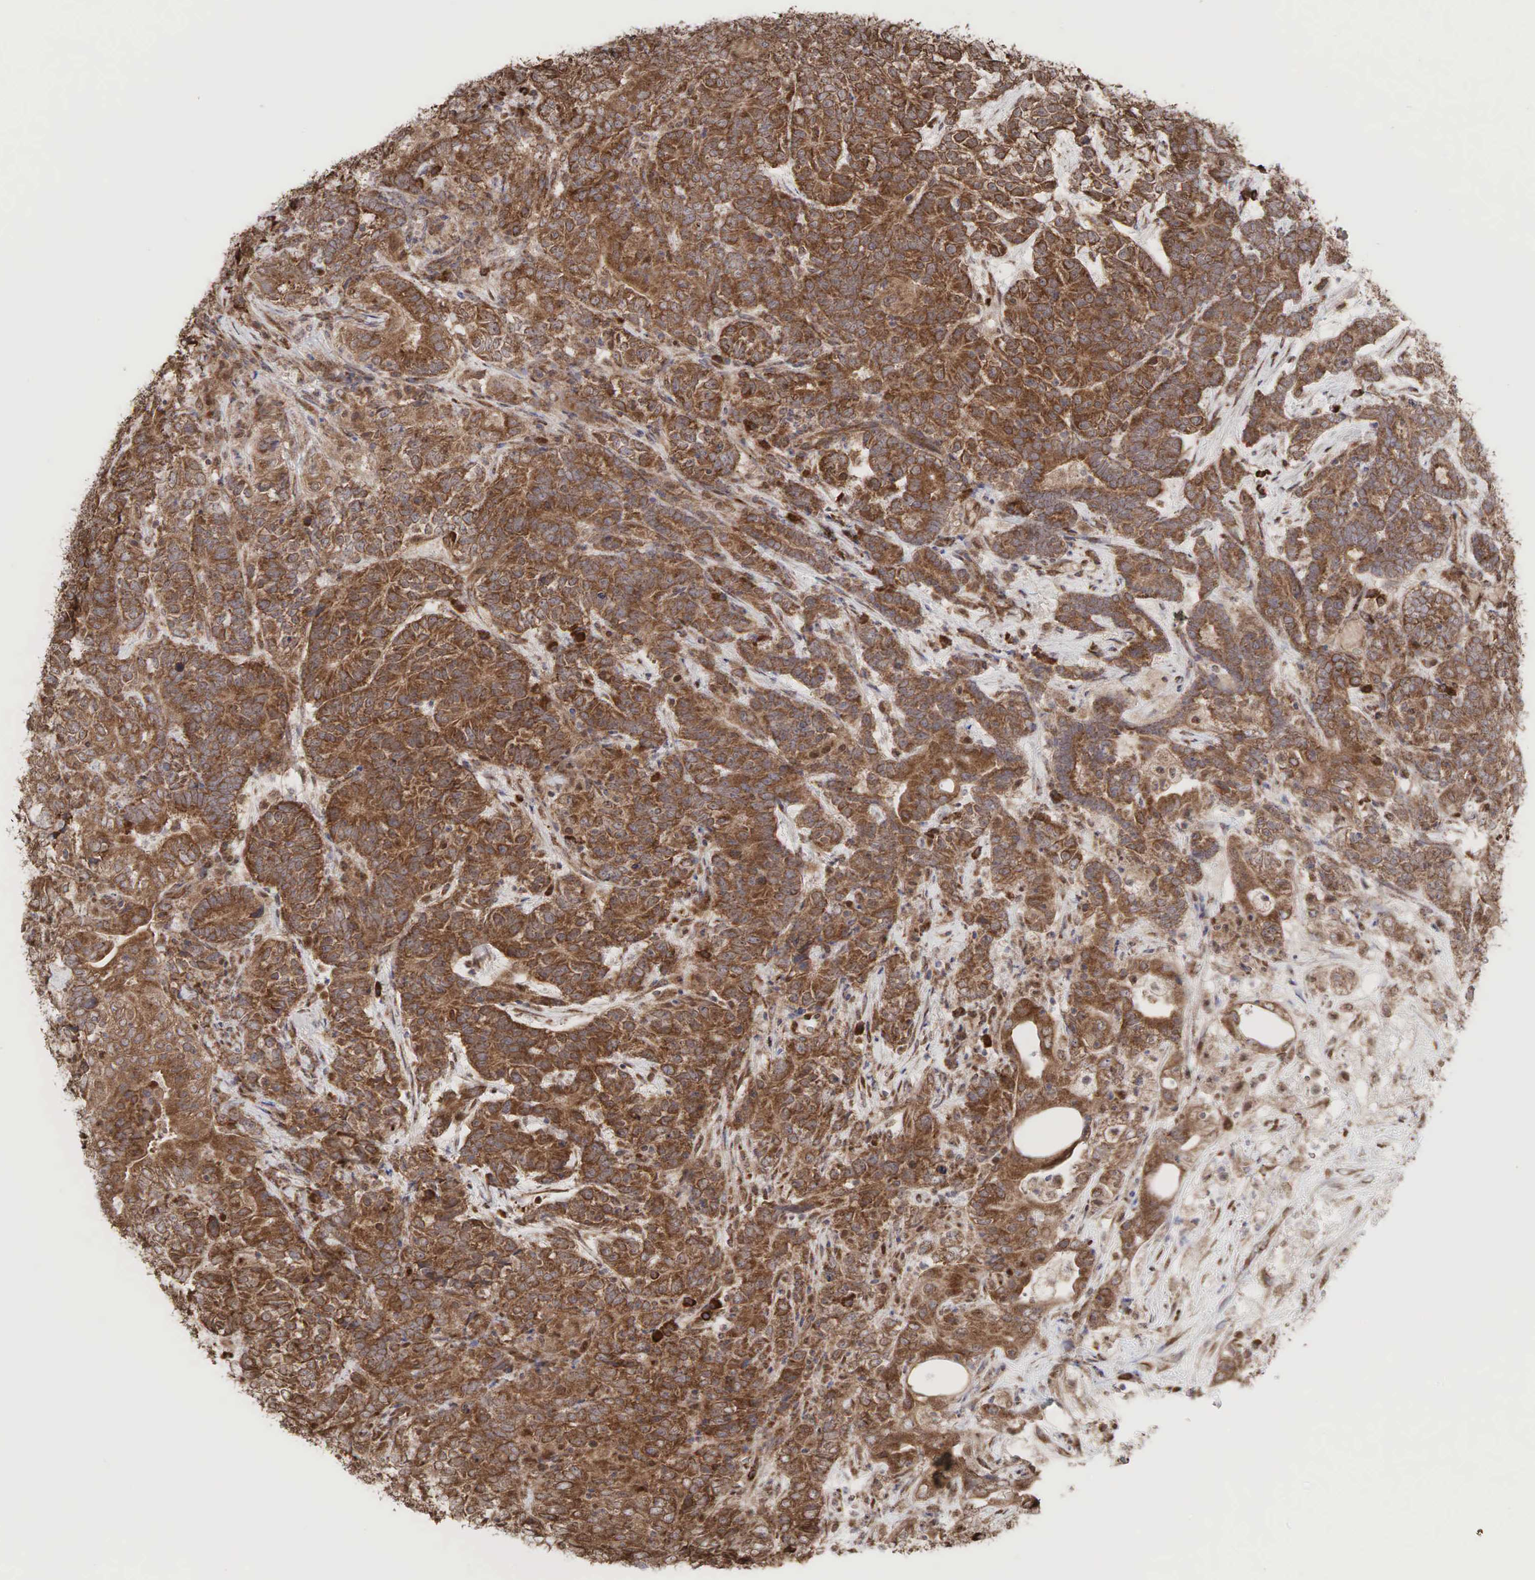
{"staining": {"intensity": "strong", "quantity": ">75%", "location": "cytoplasmic/membranous"}, "tissue": "testis cancer", "cell_type": "Tumor cells", "image_type": "cancer", "snomed": [{"axis": "morphology", "description": "Carcinoma, Embryonal, NOS"}, {"axis": "topography", "description": "Testis"}], "caption": "Human testis embryonal carcinoma stained with a protein marker reveals strong staining in tumor cells.", "gene": "PABPC5", "patient": {"sex": "male", "age": 26}}